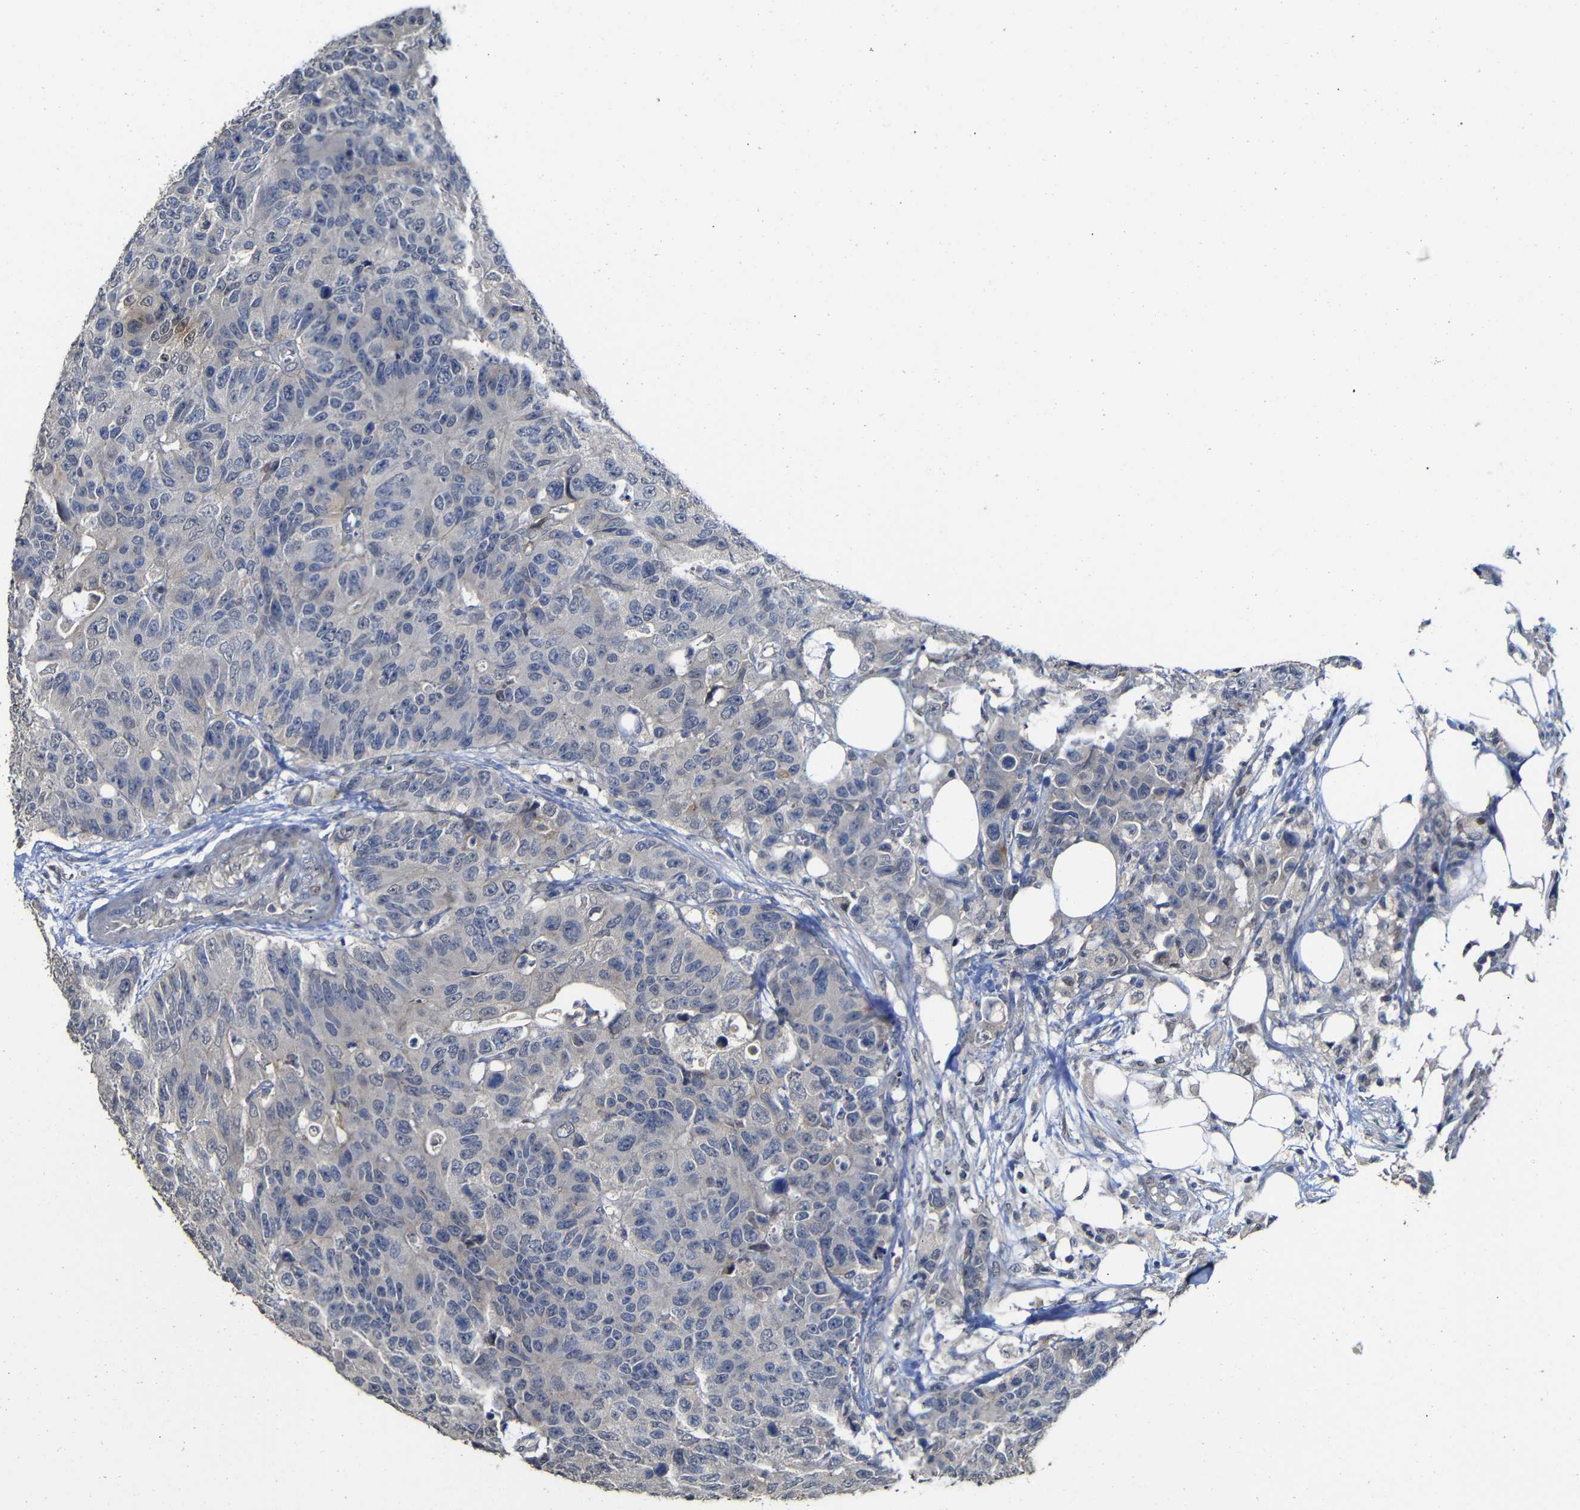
{"staining": {"intensity": "negative", "quantity": "none", "location": "none"}, "tissue": "colorectal cancer", "cell_type": "Tumor cells", "image_type": "cancer", "snomed": [{"axis": "morphology", "description": "Adenocarcinoma, NOS"}, {"axis": "topography", "description": "Colon"}], "caption": "There is no significant positivity in tumor cells of adenocarcinoma (colorectal). (DAB (3,3'-diaminobenzidine) immunohistochemistry with hematoxylin counter stain).", "gene": "ATG12", "patient": {"sex": "female", "age": 86}}